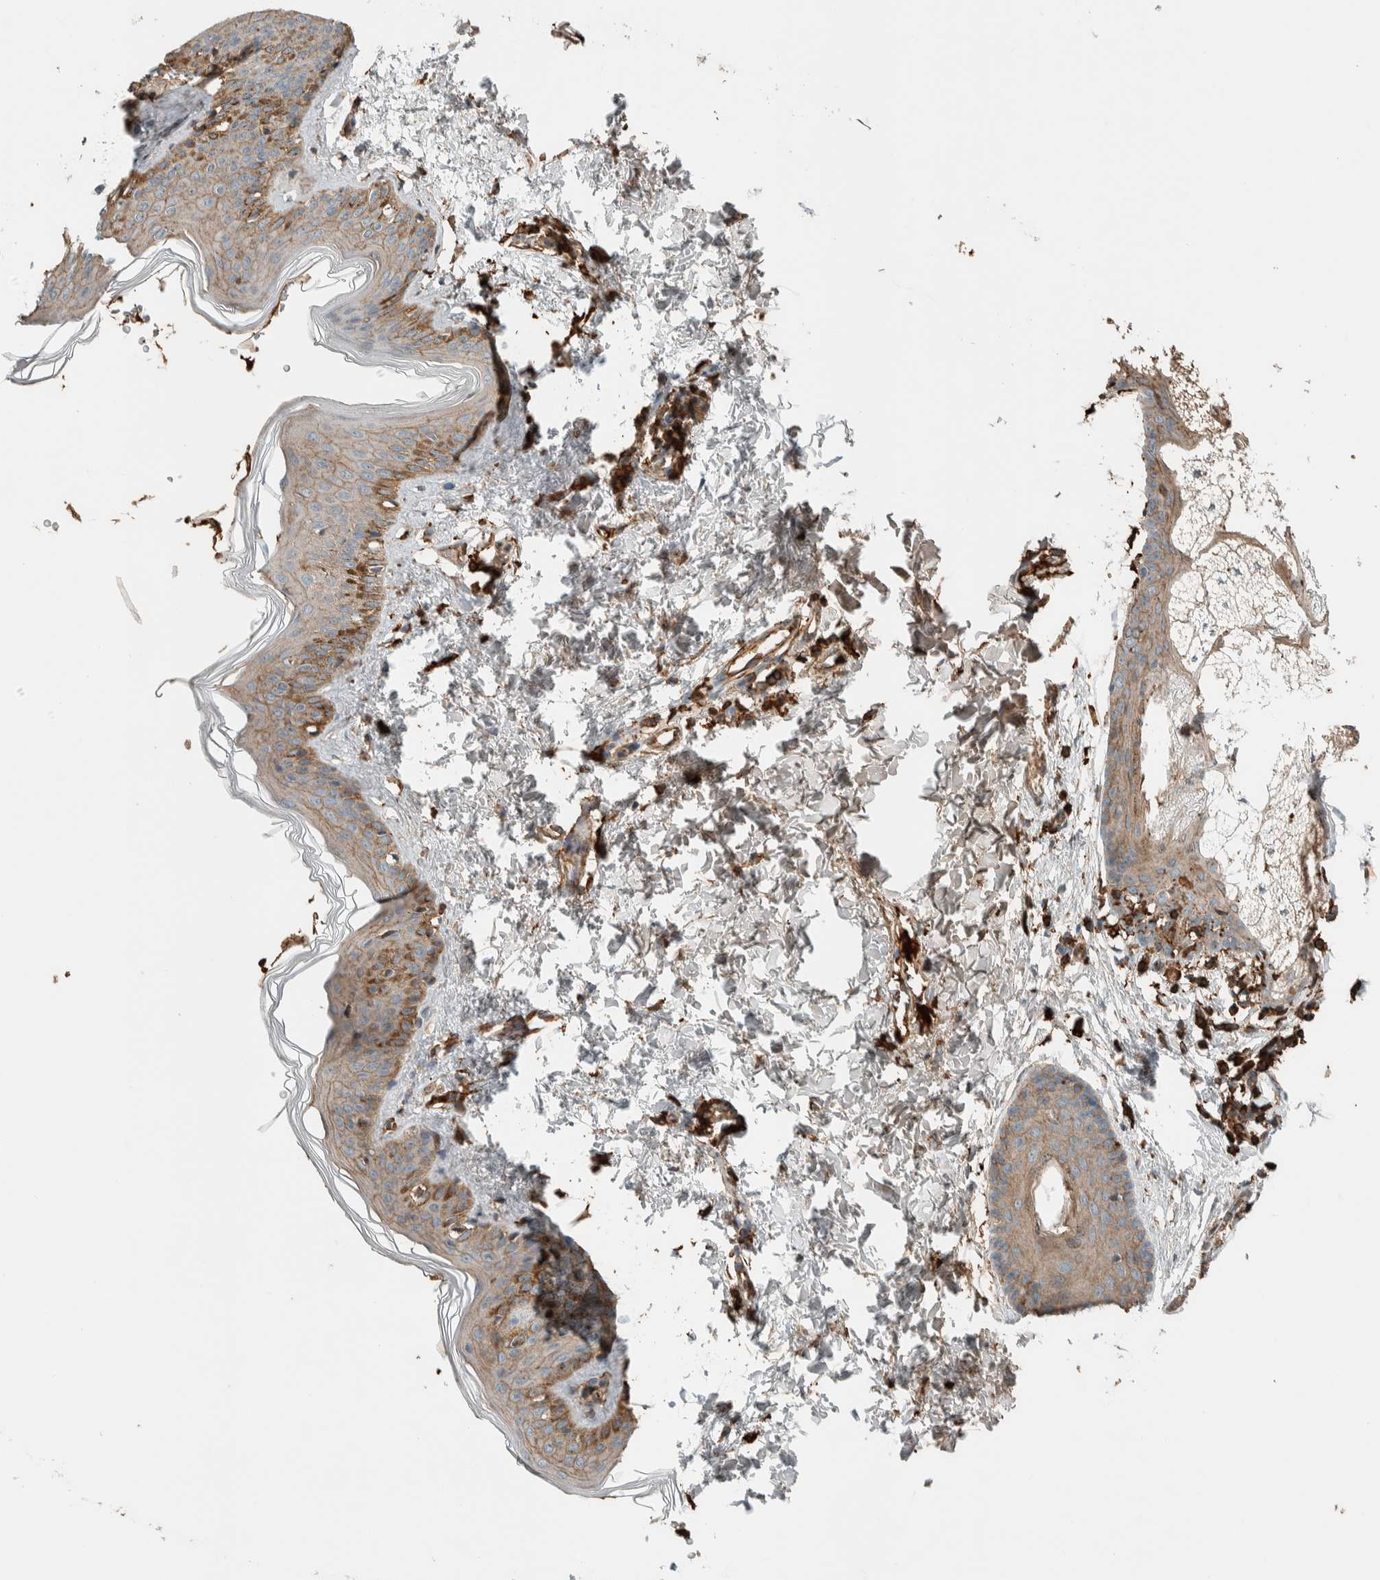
{"staining": {"intensity": "moderate", "quantity": "25%-75%", "location": "cytoplasmic/membranous"}, "tissue": "skin", "cell_type": "Fibroblasts", "image_type": "normal", "snomed": [{"axis": "morphology", "description": "Normal tissue, NOS"}, {"axis": "topography", "description": "Skin"}], "caption": "Protein analysis of benign skin reveals moderate cytoplasmic/membranous staining in approximately 25%-75% of fibroblasts. (DAB = brown stain, brightfield microscopy at high magnification).", "gene": "CTBP2", "patient": {"sex": "female", "age": 27}}